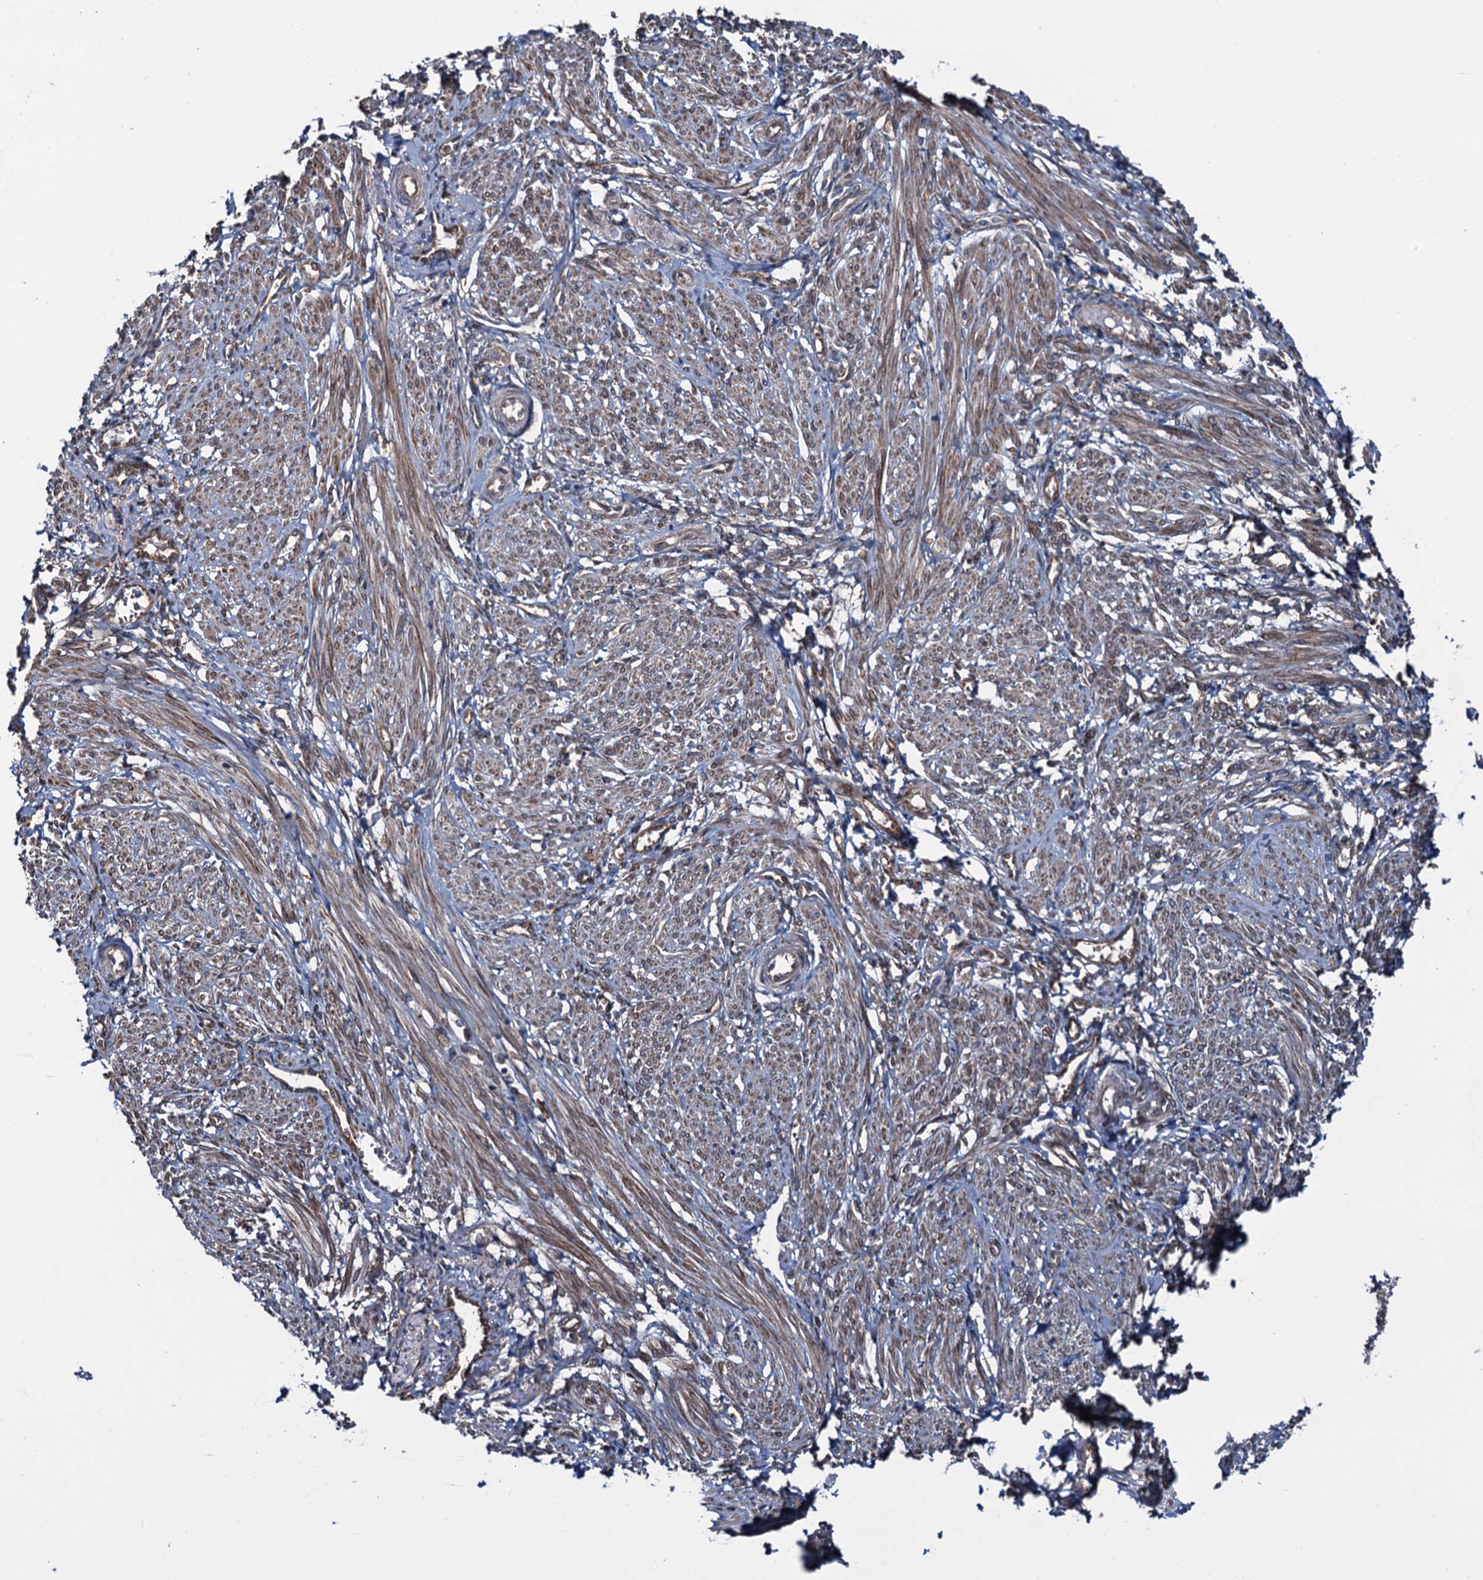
{"staining": {"intensity": "moderate", "quantity": "25%-75%", "location": "cytoplasmic/membranous,nuclear"}, "tissue": "smooth muscle", "cell_type": "Smooth muscle cells", "image_type": "normal", "snomed": [{"axis": "morphology", "description": "Normal tissue, NOS"}, {"axis": "topography", "description": "Smooth muscle"}], "caption": "This photomicrograph reveals benign smooth muscle stained with immunohistochemistry to label a protein in brown. The cytoplasmic/membranous,nuclear of smooth muscle cells show moderate positivity for the protein. Nuclei are counter-stained blue.", "gene": "EVX2", "patient": {"sex": "female", "age": 39}}